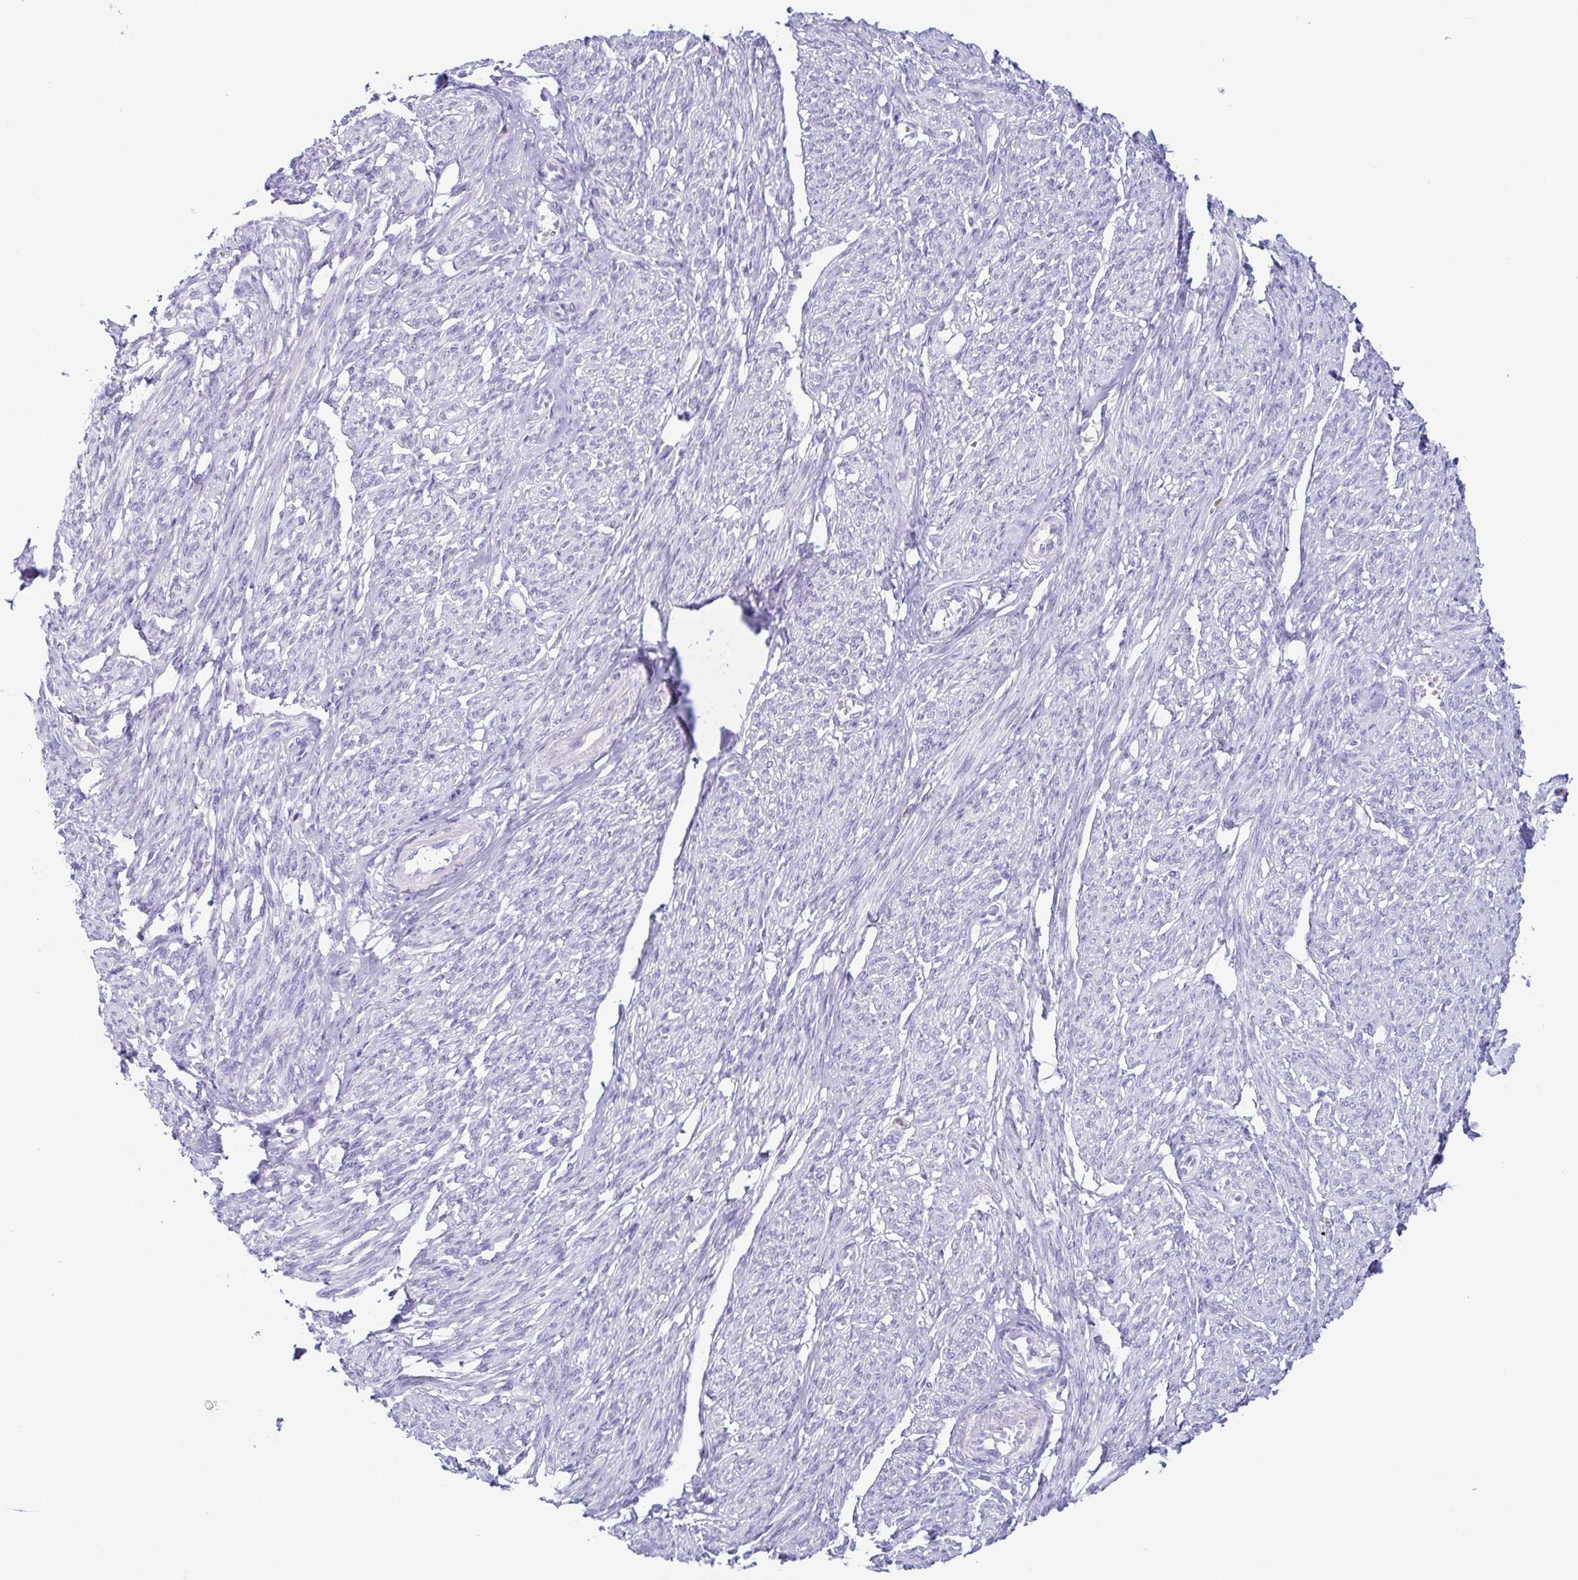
{"staining": {"intensity": "negative", "quantity": "none", "location": "none"}, "tissue": "smooth muscle", "cell_type": "Smooth muscle cells", "image_type": "normal", "snomed": [{"axis": "morphology", "description": "Normal tissue, NOS"}, {"axis": "topography", "description": "Smooth muscle"}], "caption": "Smooth muscle stained for a protein using immunohistochemistry demonstrates no positivity smooth muscle cells.", "gene": "AZU1", "patient": {"sex": "female", "age": 65}}